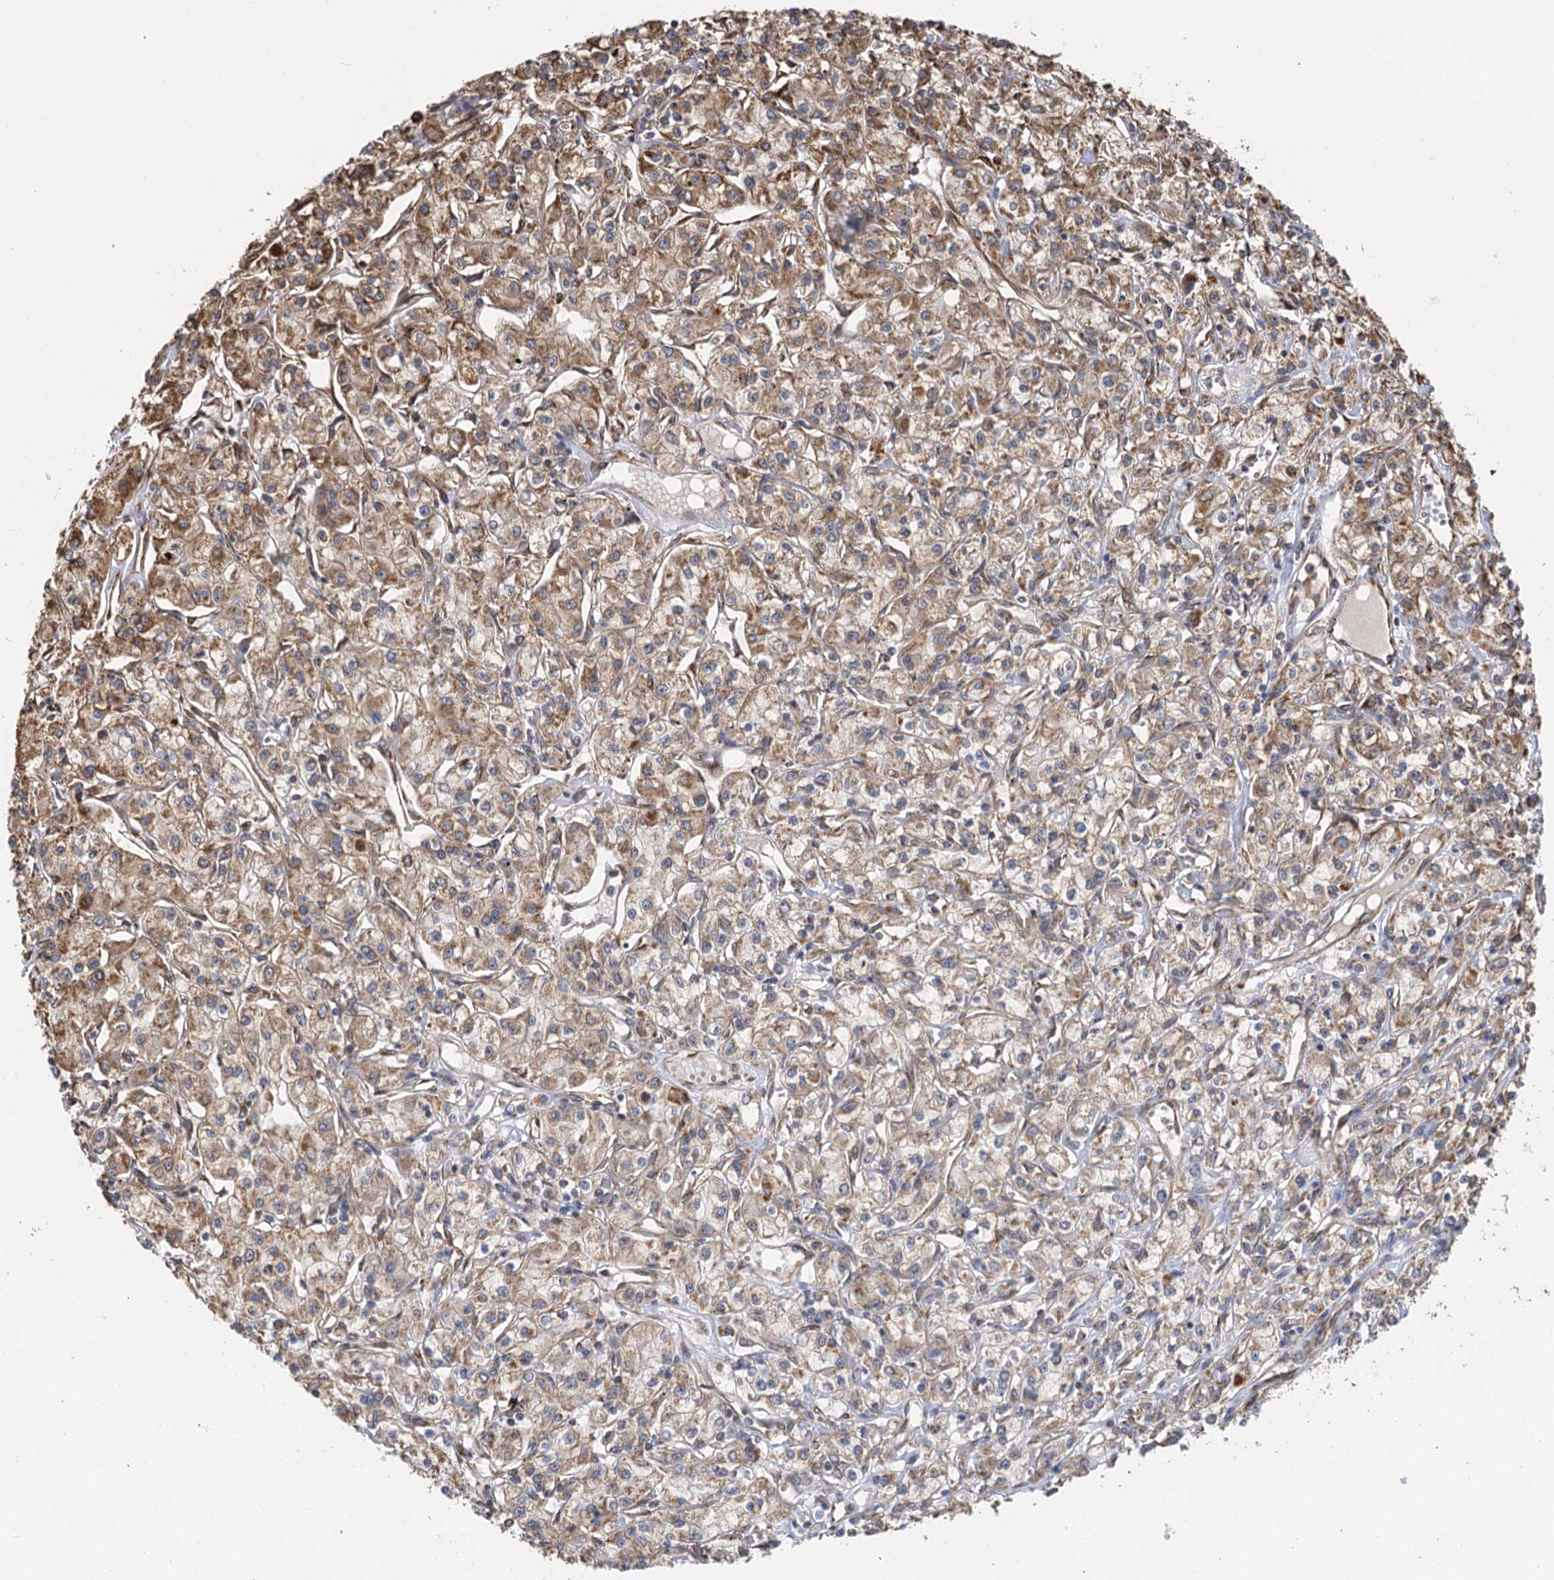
{"staining": {"intensity": "moderate", "quantity": ">75%", "location": "cytoplasmic/membranous"}, "tissue": "renal cancer", "cell_type": "Tumor cells", "image_type": "cancer", "snomed": [{"axis": "morphology", "description": "Adenocarcinoma, NOS"}, {"axis": "topography", "description": "Kidney"}], "caption": "A micrograph of renal cancer stained for a protein demonstrates moderate cytoplasmic/membranous brown staining in tumor cells.", "gene": "IL11RA", "patient": {"sex": "female", "age": 59}}